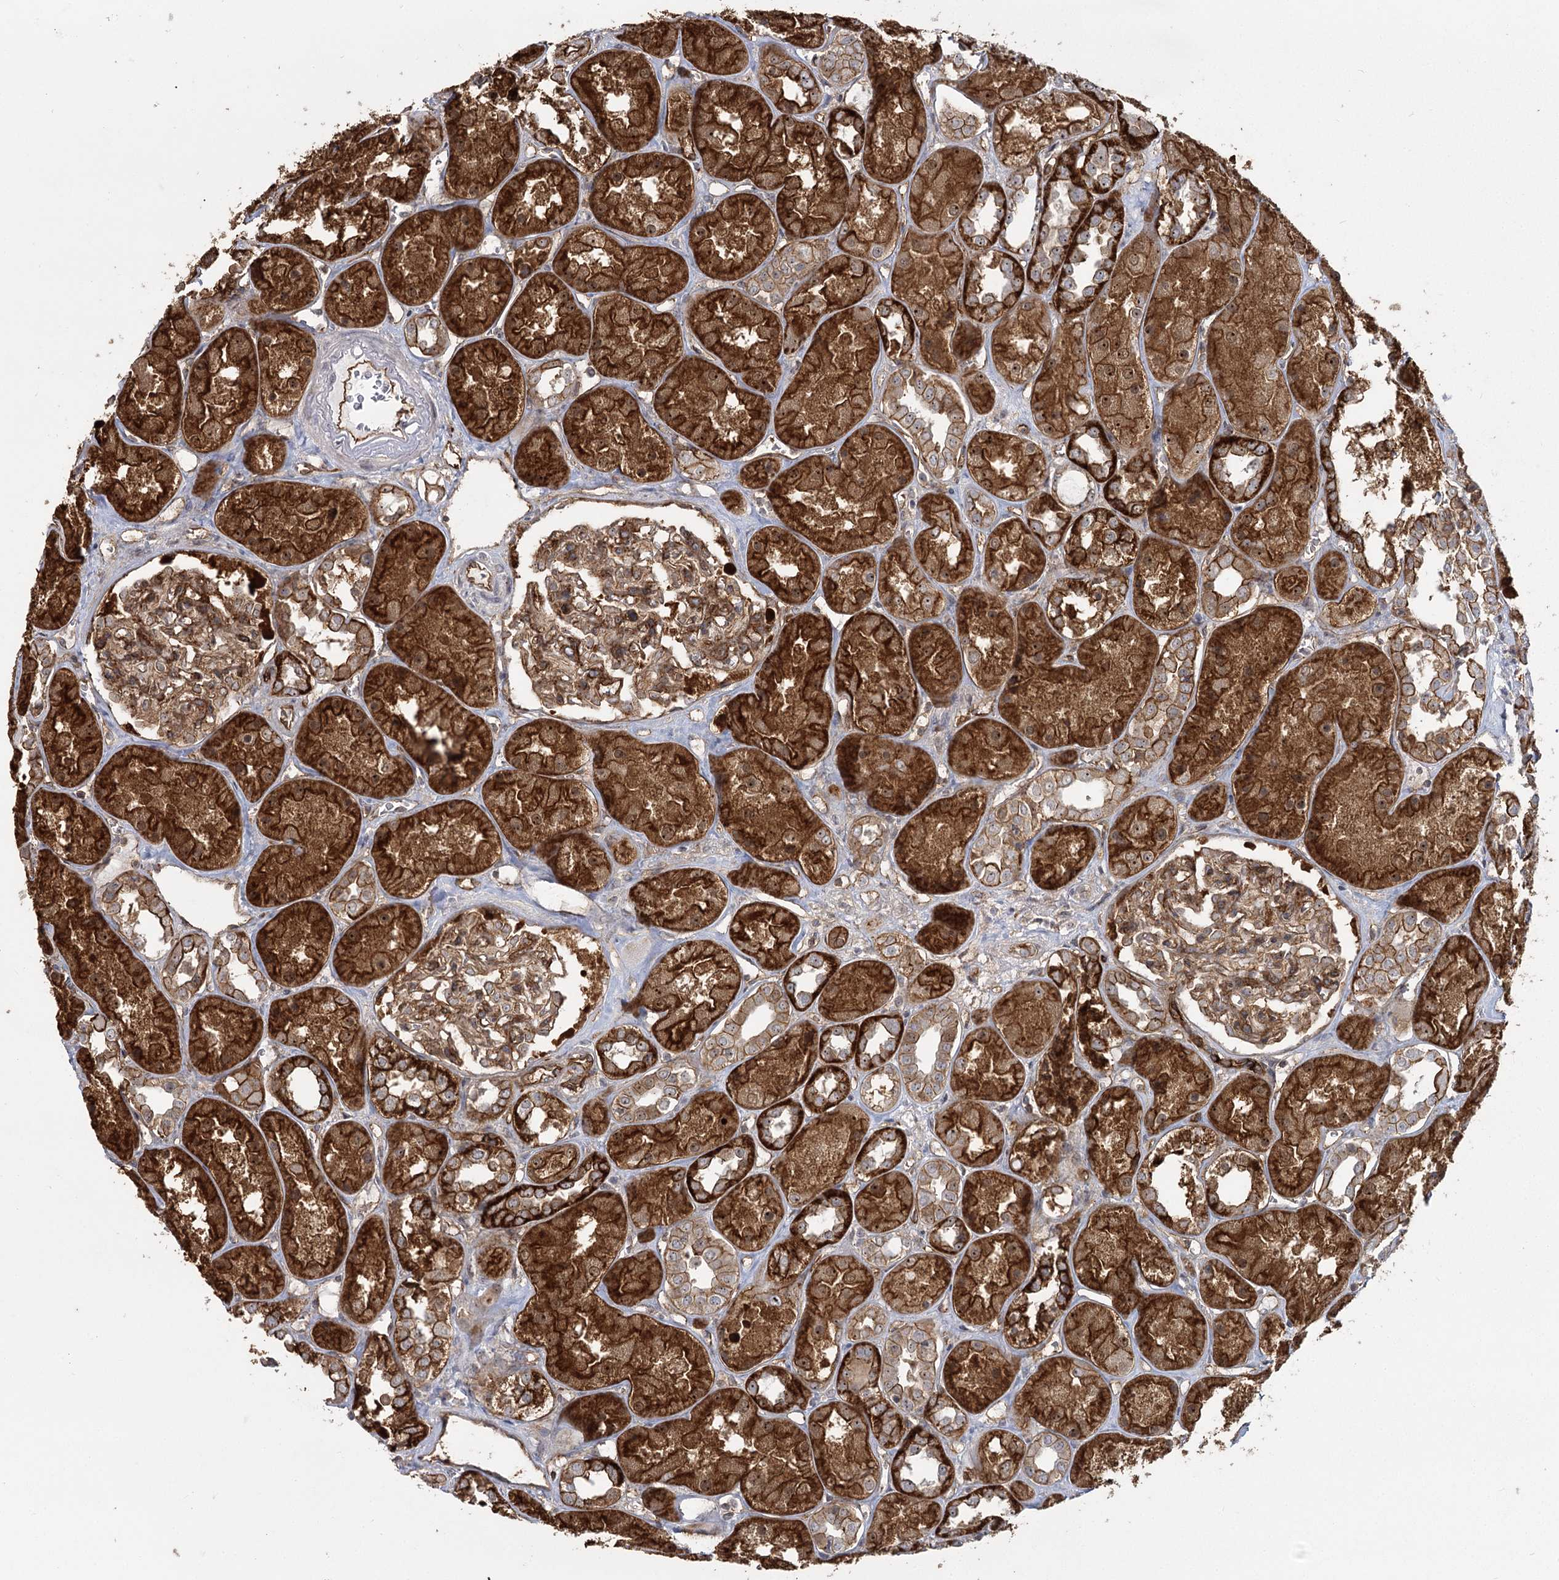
{"staining": {"intensity": "weak", "quantity": ">75%", "location": "cytoplasmic/membranous"}, "tissue": "kidney", "cell_type": "Cells in glomeruli", "image_type": "normal", "snomed": [{"axis": "morphology", "description": "Normal tissue, NOS"}, {"axis": "topography", "description": "Kidney"}], "caption": "Immunohistochemical staining of normal human kidney reveals >75% levels of weak cytoplasmic/membranous protein expression in about >75% of cells in glomeruli. Using DAB (brown) and hematoxylin (blue) stains, captured at high magnification using brightfield microscopy.", "gene": "RPP14", "patient": {"sex": "male", "age": 70}}